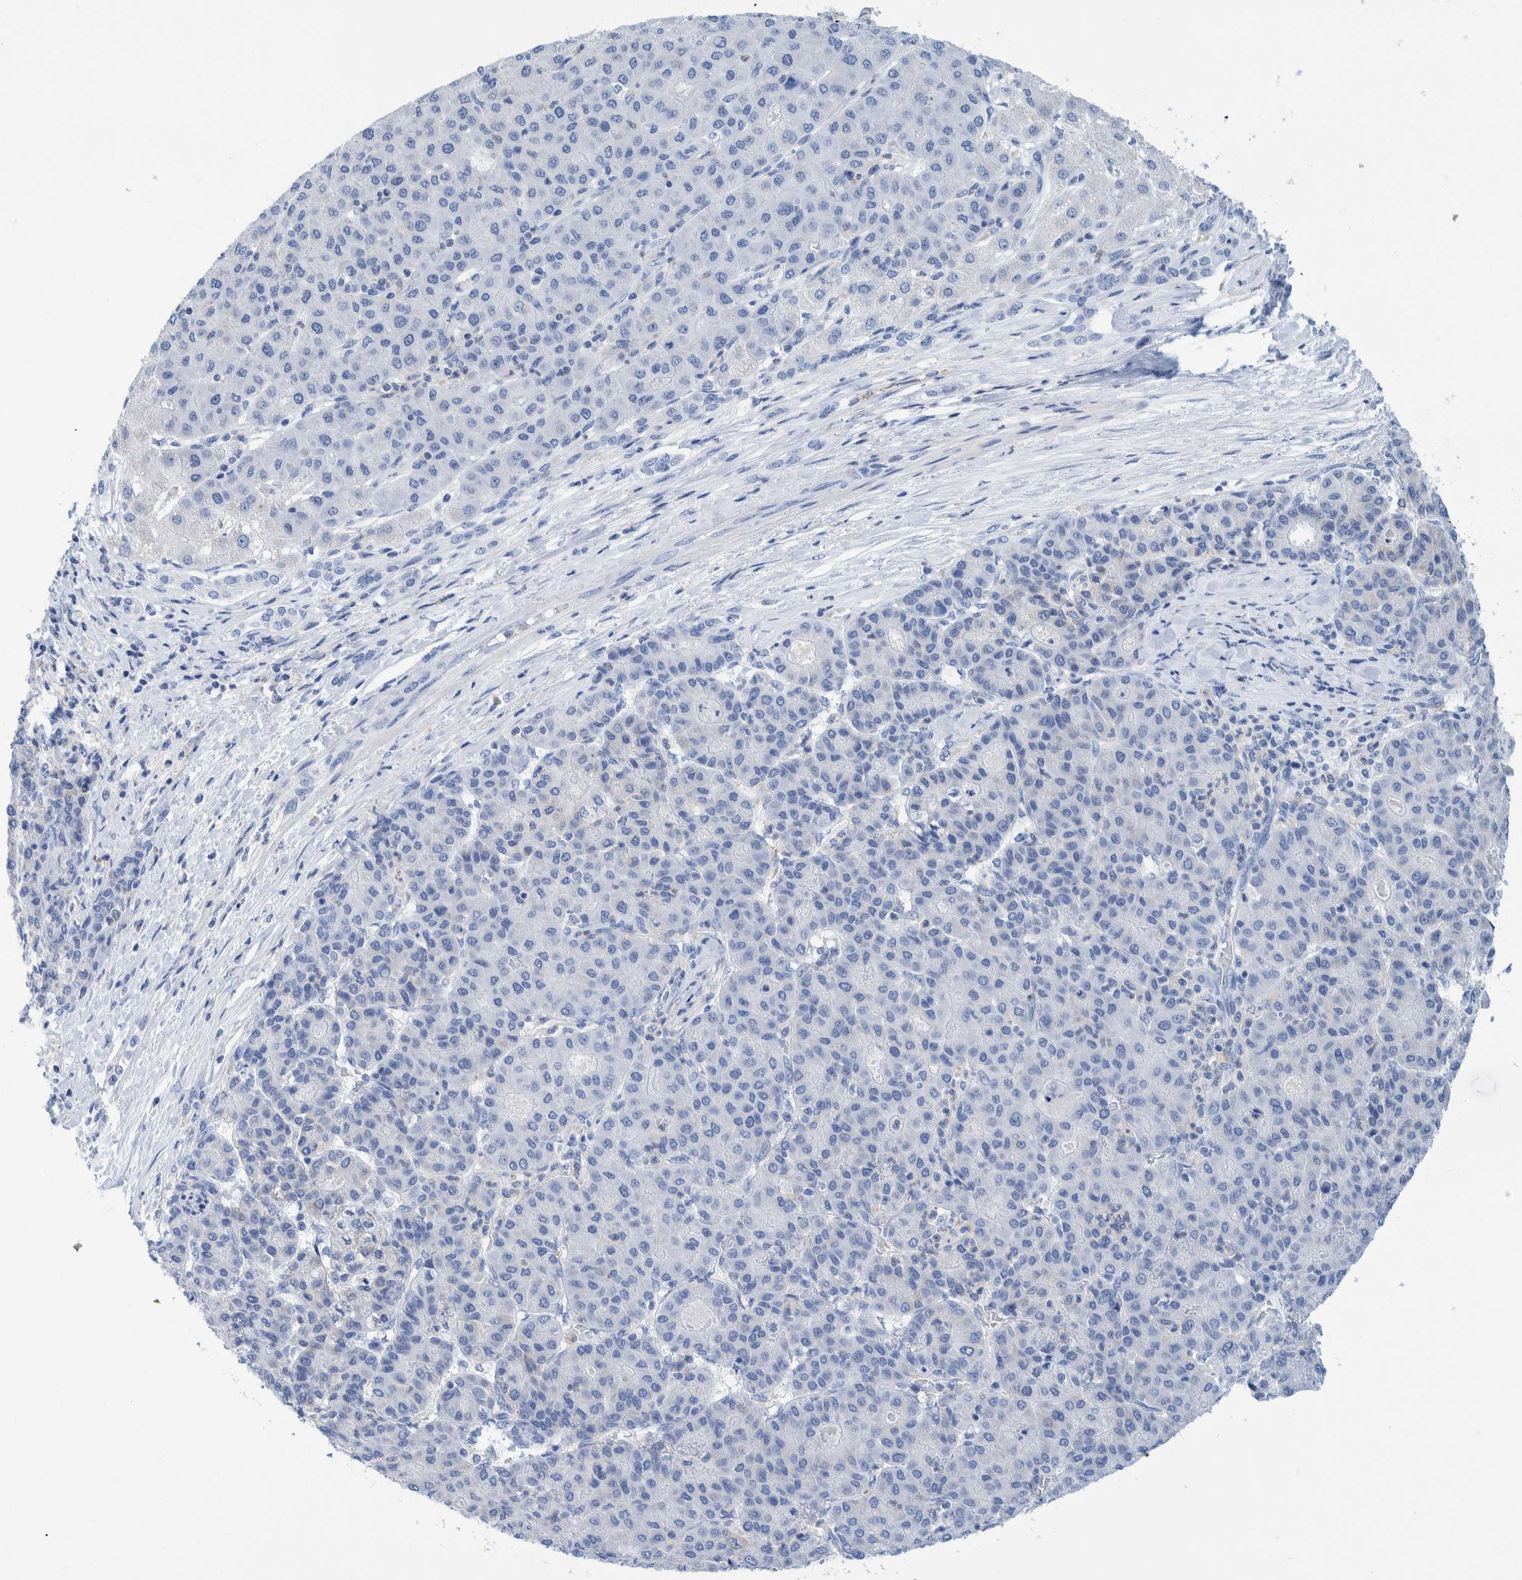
{"staining": {"intensity": "negative", "quantity": "none", "location": "none"}, "tissue": "liver cancer", "cell_type": "Tumor cells", "image_type": "cancer", "snomed": [{"axis": "morphology", "description": "Carcinoma, Hepatocellular, NOS"}, {"axis": "topography", "description": "Liver"}], "caption": "A micrograph of human hepatocellular carcinoma (liver) is negative for staining in tumor cells.", "gene": "KRT14", "patient": {"sex": "male", "age": 65}}